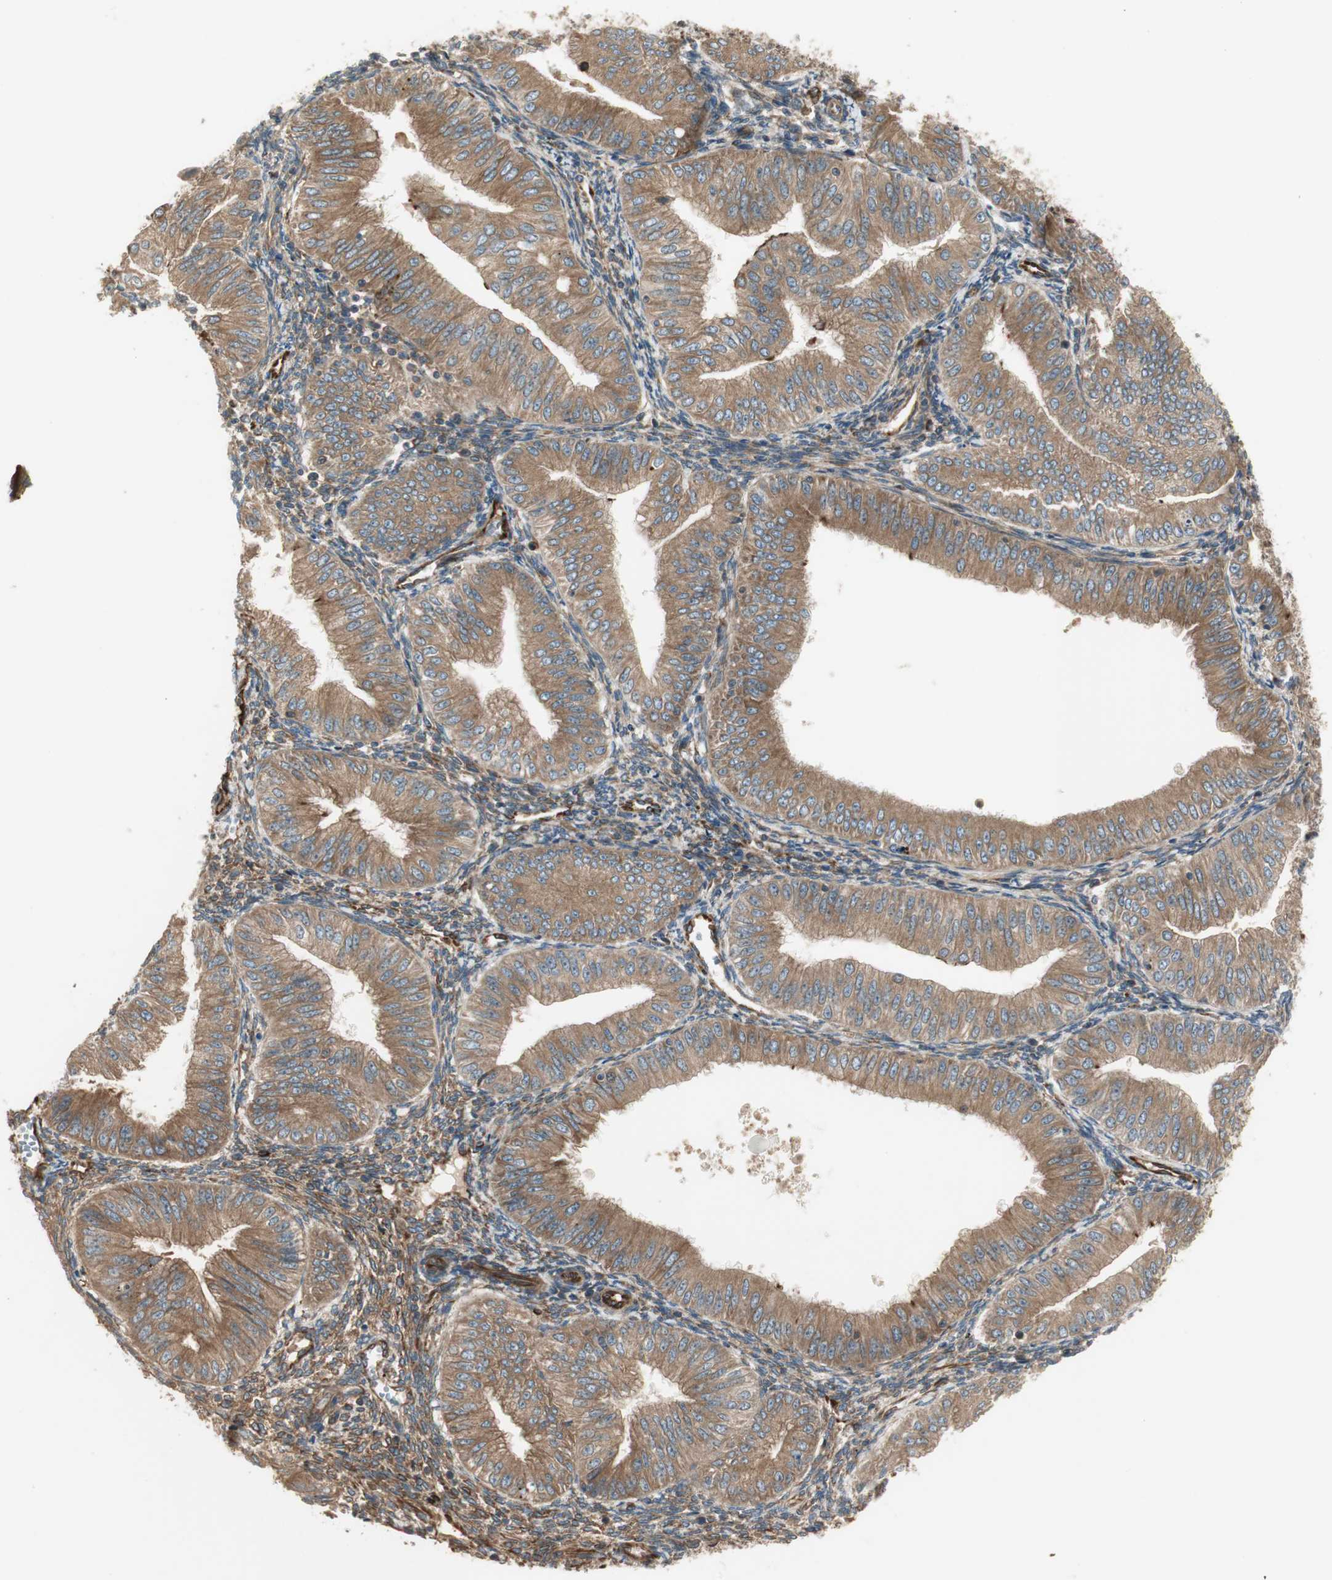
{"staining": {"intensity": "moderate", "quantity": ">75%", "location": "cytoplasmic/membranous"}, "tissue": "endometrial cancer", "cell_type": "Tumor cells", "image_type": "cancer", "snomed": [{"axis": "morphology", "description": "Normal tissue, NOS"}, {"axis": "morphology", "description": "Adenocarcinoma, NOS"}, {"axis": "topography", "description": "Endometrium"}], "caption": "Immunohistochemical staining of endometrial cancer shows medium levels of moderate cytoplasmic/membranous staining in about >75% of tumor cells. The staining was performed using DAB, with brown indicating positive protein expression. Nuclei are stained blue with hematoxylin.", "gene": "PRKG1", "patient": {"sex": "female", "age": 53}}